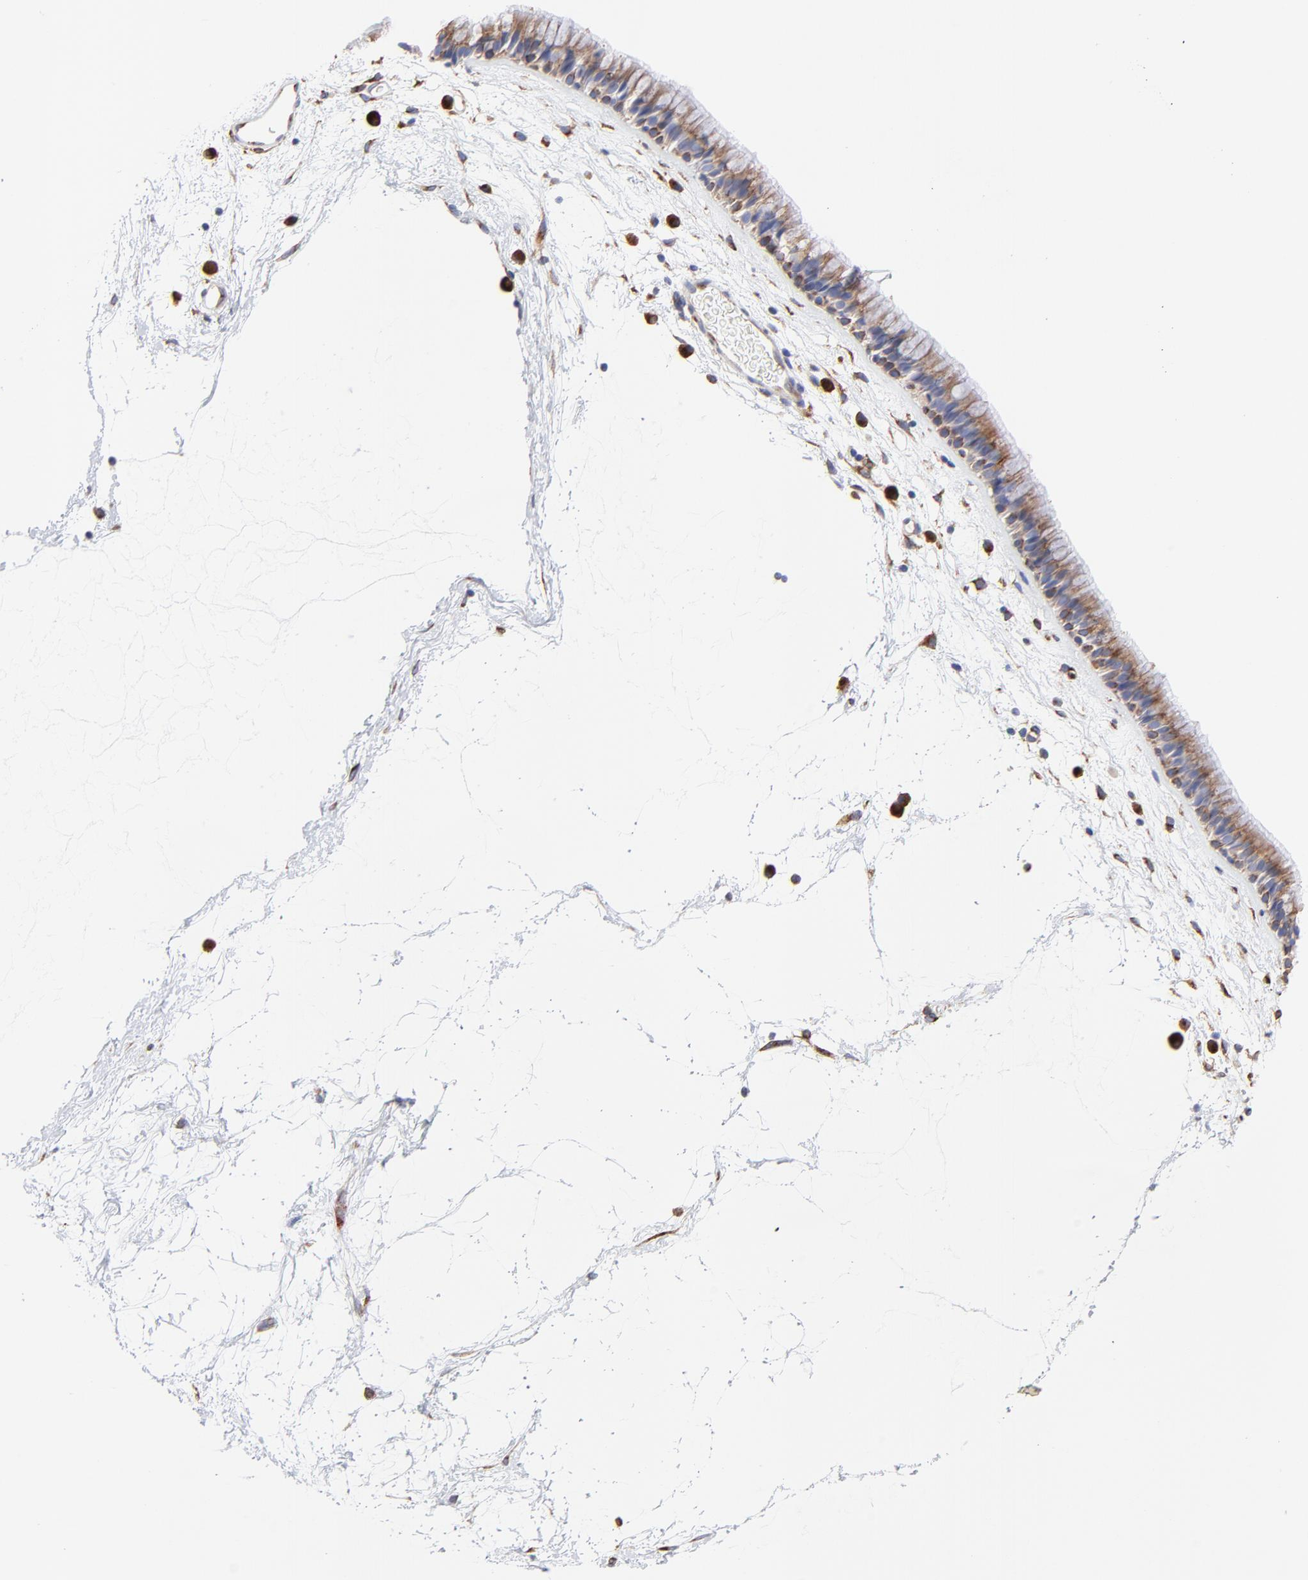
{"staining": {"intensity": "weak", "quantity": ">75%", "location": "cytoplasmic/membranous"}, "tissue": "nasopharynx", "cell_type": "Respiratory epithelial cells", "image_type": "normal", "snomed": [{"axis": "morphology", "description": "Normal tissue, NOS"}, {"axis": "morphology", "description": "Inflammation, NOS"}, {"axis": "topography", "description": "Nasopharynx"}], "caption": "DAB (3,3'-diaminobenzidine) immunohistochemical staining of benign human nasopharynx exhibits weak cytoplasmic/membranous protein expression in about >75% of respiratory epithelial cells. (Brightfield microscopy of DAB IHC at high magnification).", "gene": "LMAN1", "patient": {"sex": "male", "age": 48}}